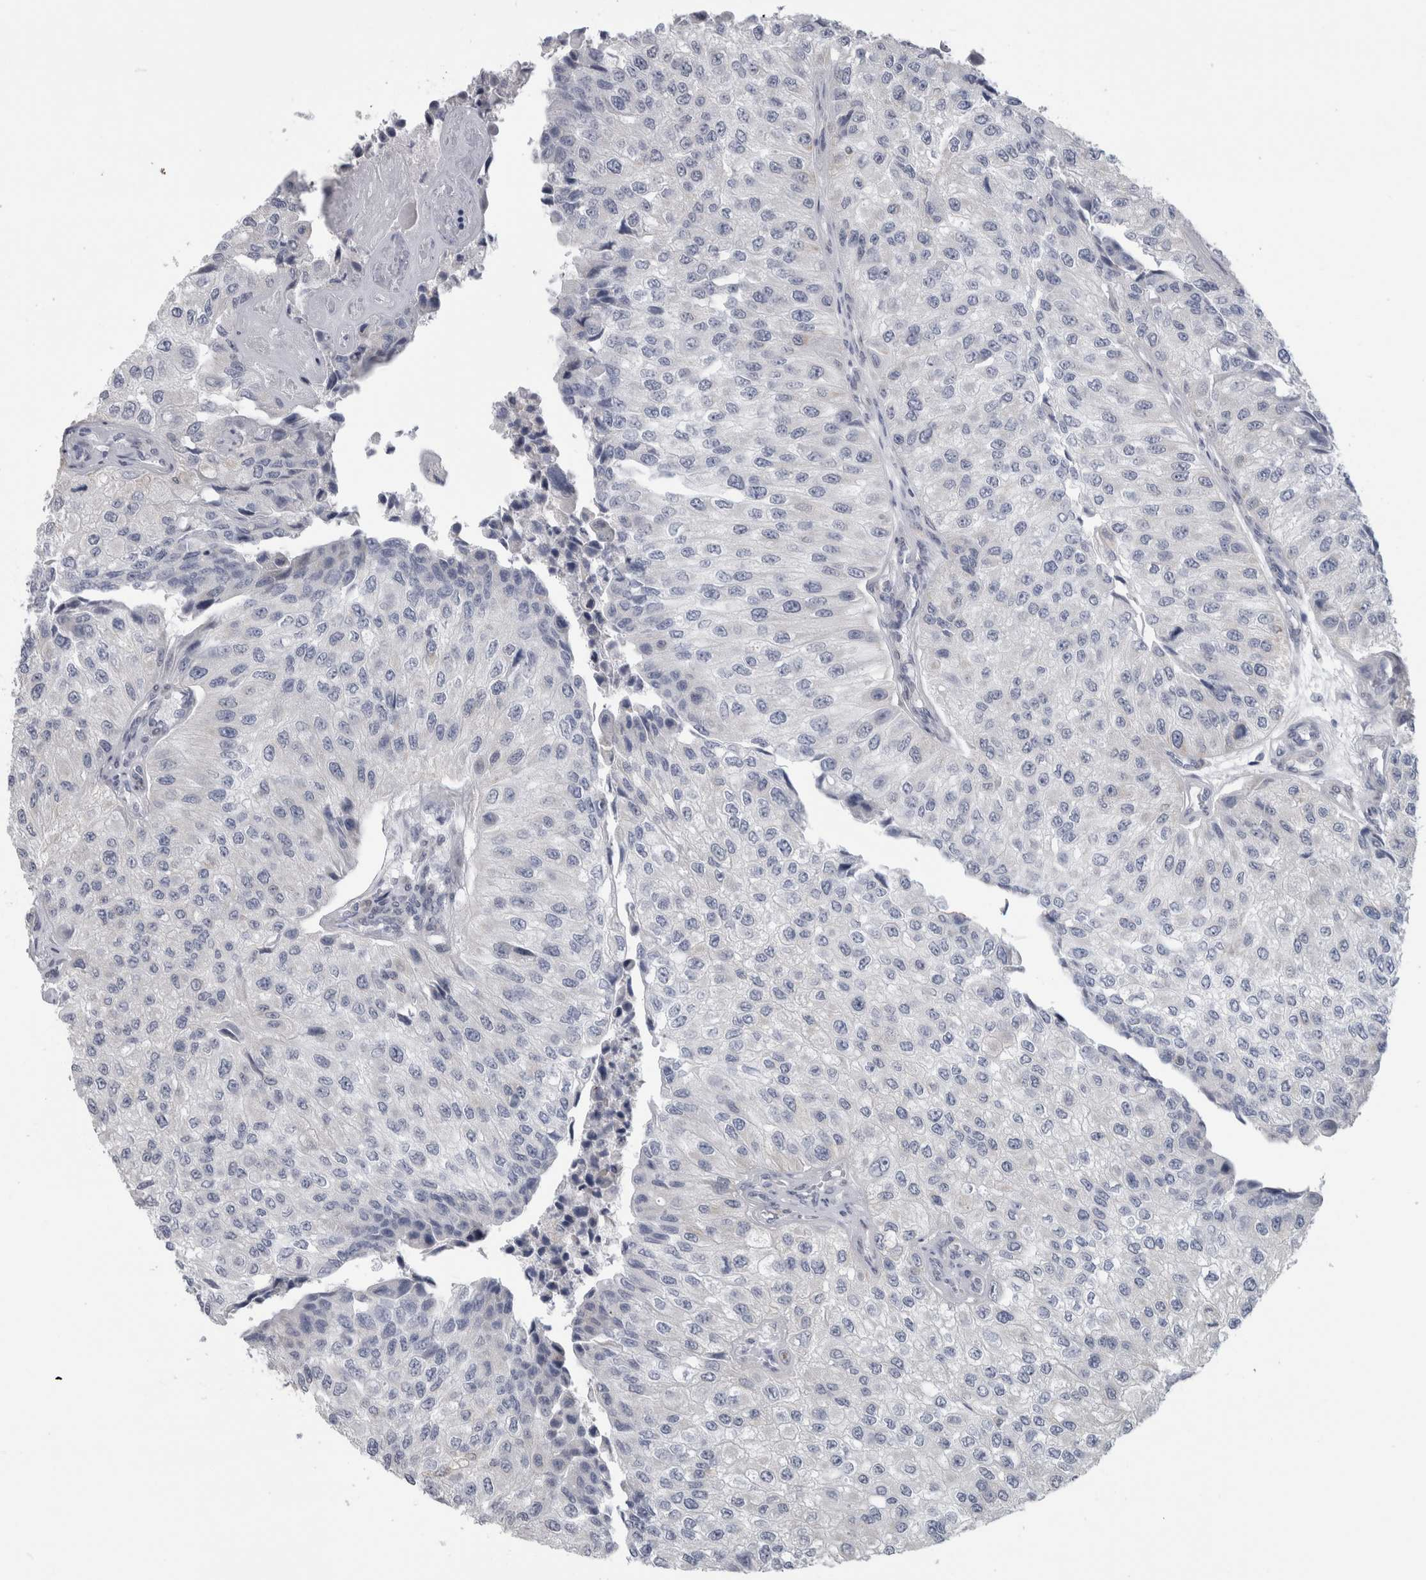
{"staining": {"intensity": "negative", "quantity": "none", "location": "none"}, "tissue": "urothelial cancer", "cell_type": "Tumor cells", "image_type": "cancer", "snomed": [{"axis": "morphology", "description": "Urothelial carcinoma, High grade"}, {"axis": "topography", "description": "Kidney"}, {"axis": "topography", "description": "Urinary bladder"}], "caption": "The immunohistochemistry histopathology image has no significant positivity in tumor cells of urothelial carcinoma (high-grade) tissue. The staining is performed using DAB brown chromogen with nuclei counter-stained in using hematoxylin.", "gene": "TMEM242", "patient": {"sex": "male", "age": 77}}